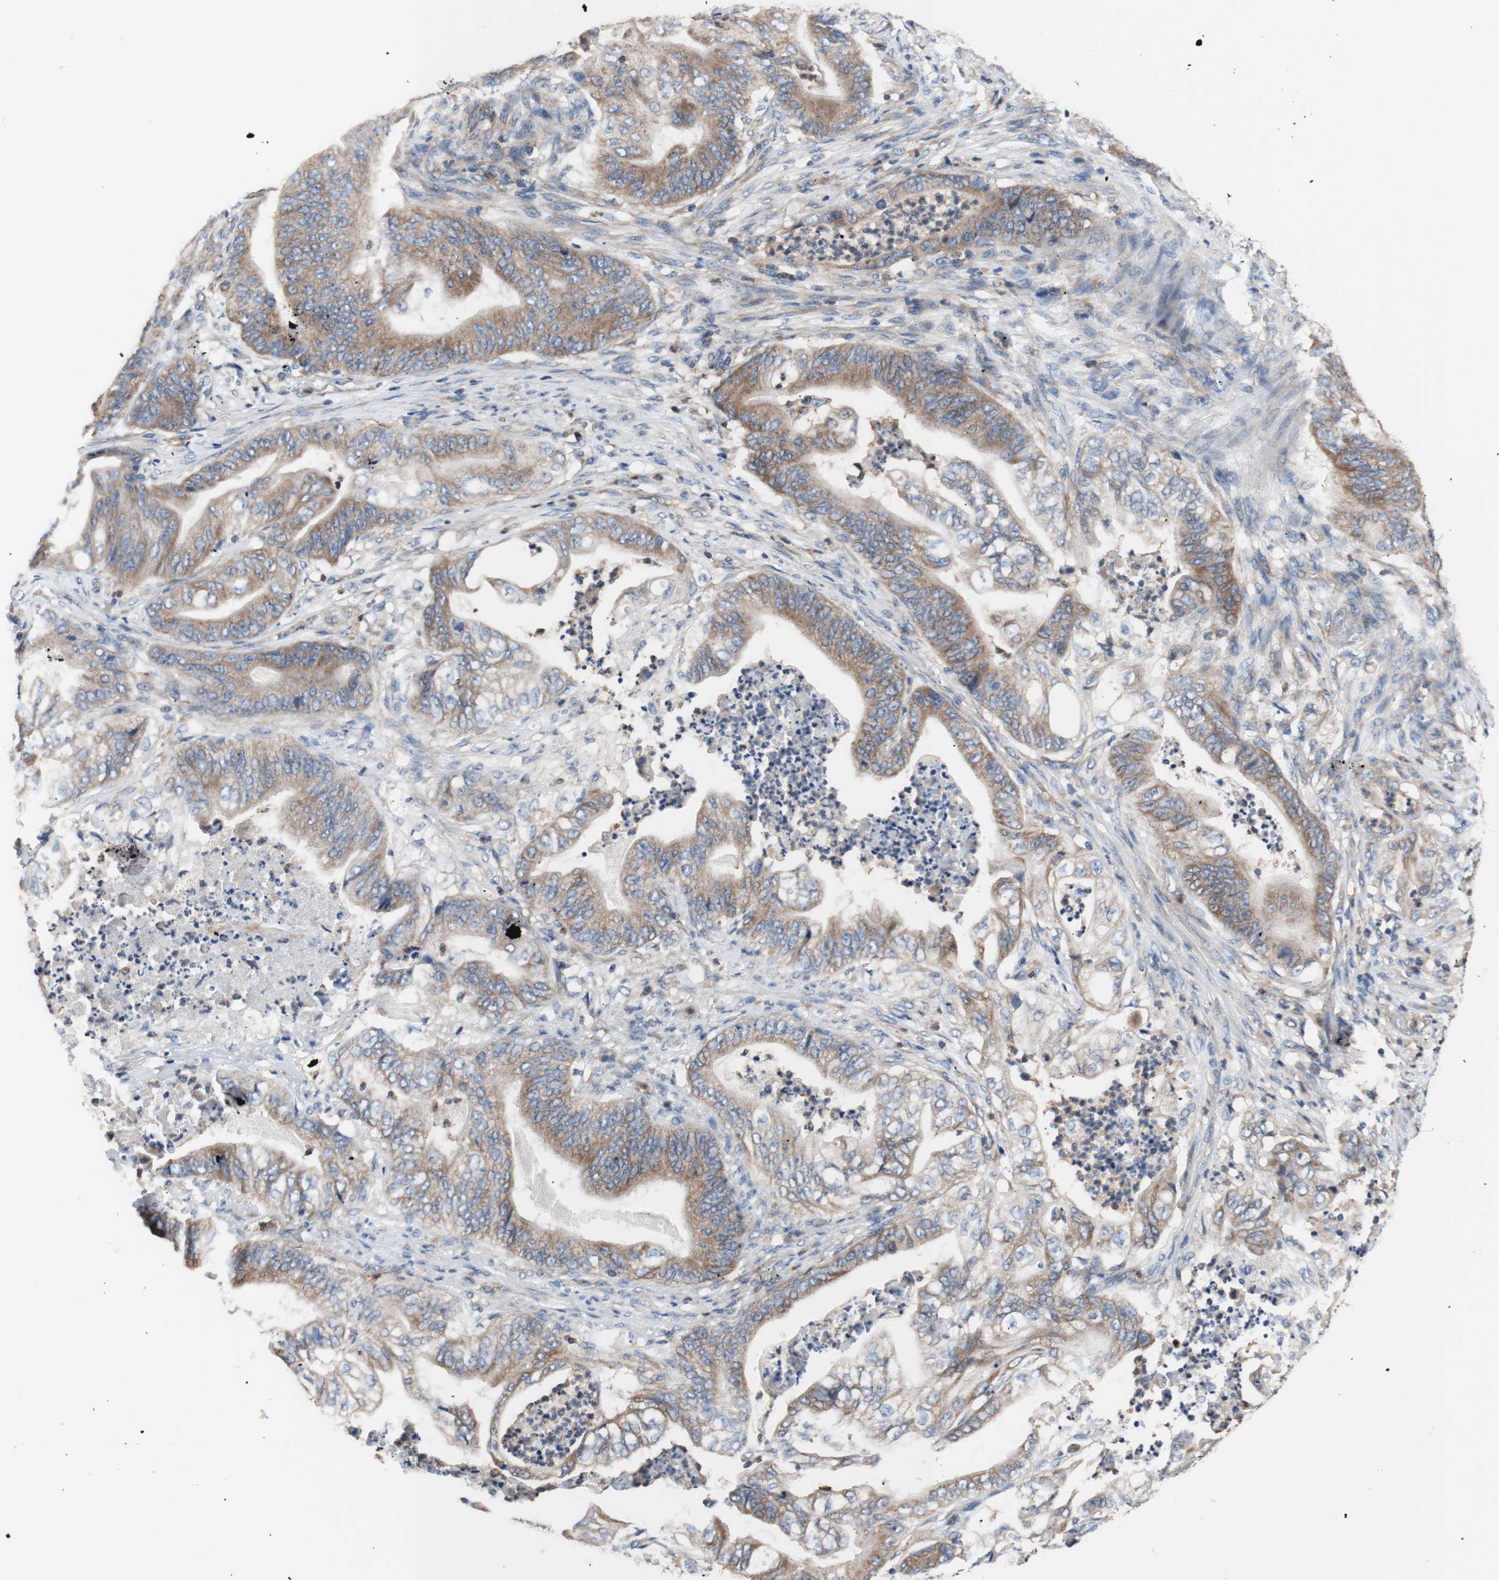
{"staining": {"intensity": "moderate", "quantity": ">75%", "location": "cytoplasmic/membranous"}, "tissue": "stomach cancer", "cell_type": "Tumor cells", "image_type": "cancer", "snomed": [{"axis": "morphology", "description": "Adenocarcinoma, NOS"}, {"axis": "topography", "description": "Stomach"}], "caption": "Brown immunohistochemical staining in human stomach cancer displays moderate cytoplasmic/membranous expression in approximately >75% of tumor cells. The staining was performed using DAB, with brown indicating positive protein expression. Nuclei are stained blue with hematoxylin.", "gene": "FMR1", "patient": {"sex": "female", "age": 73}}